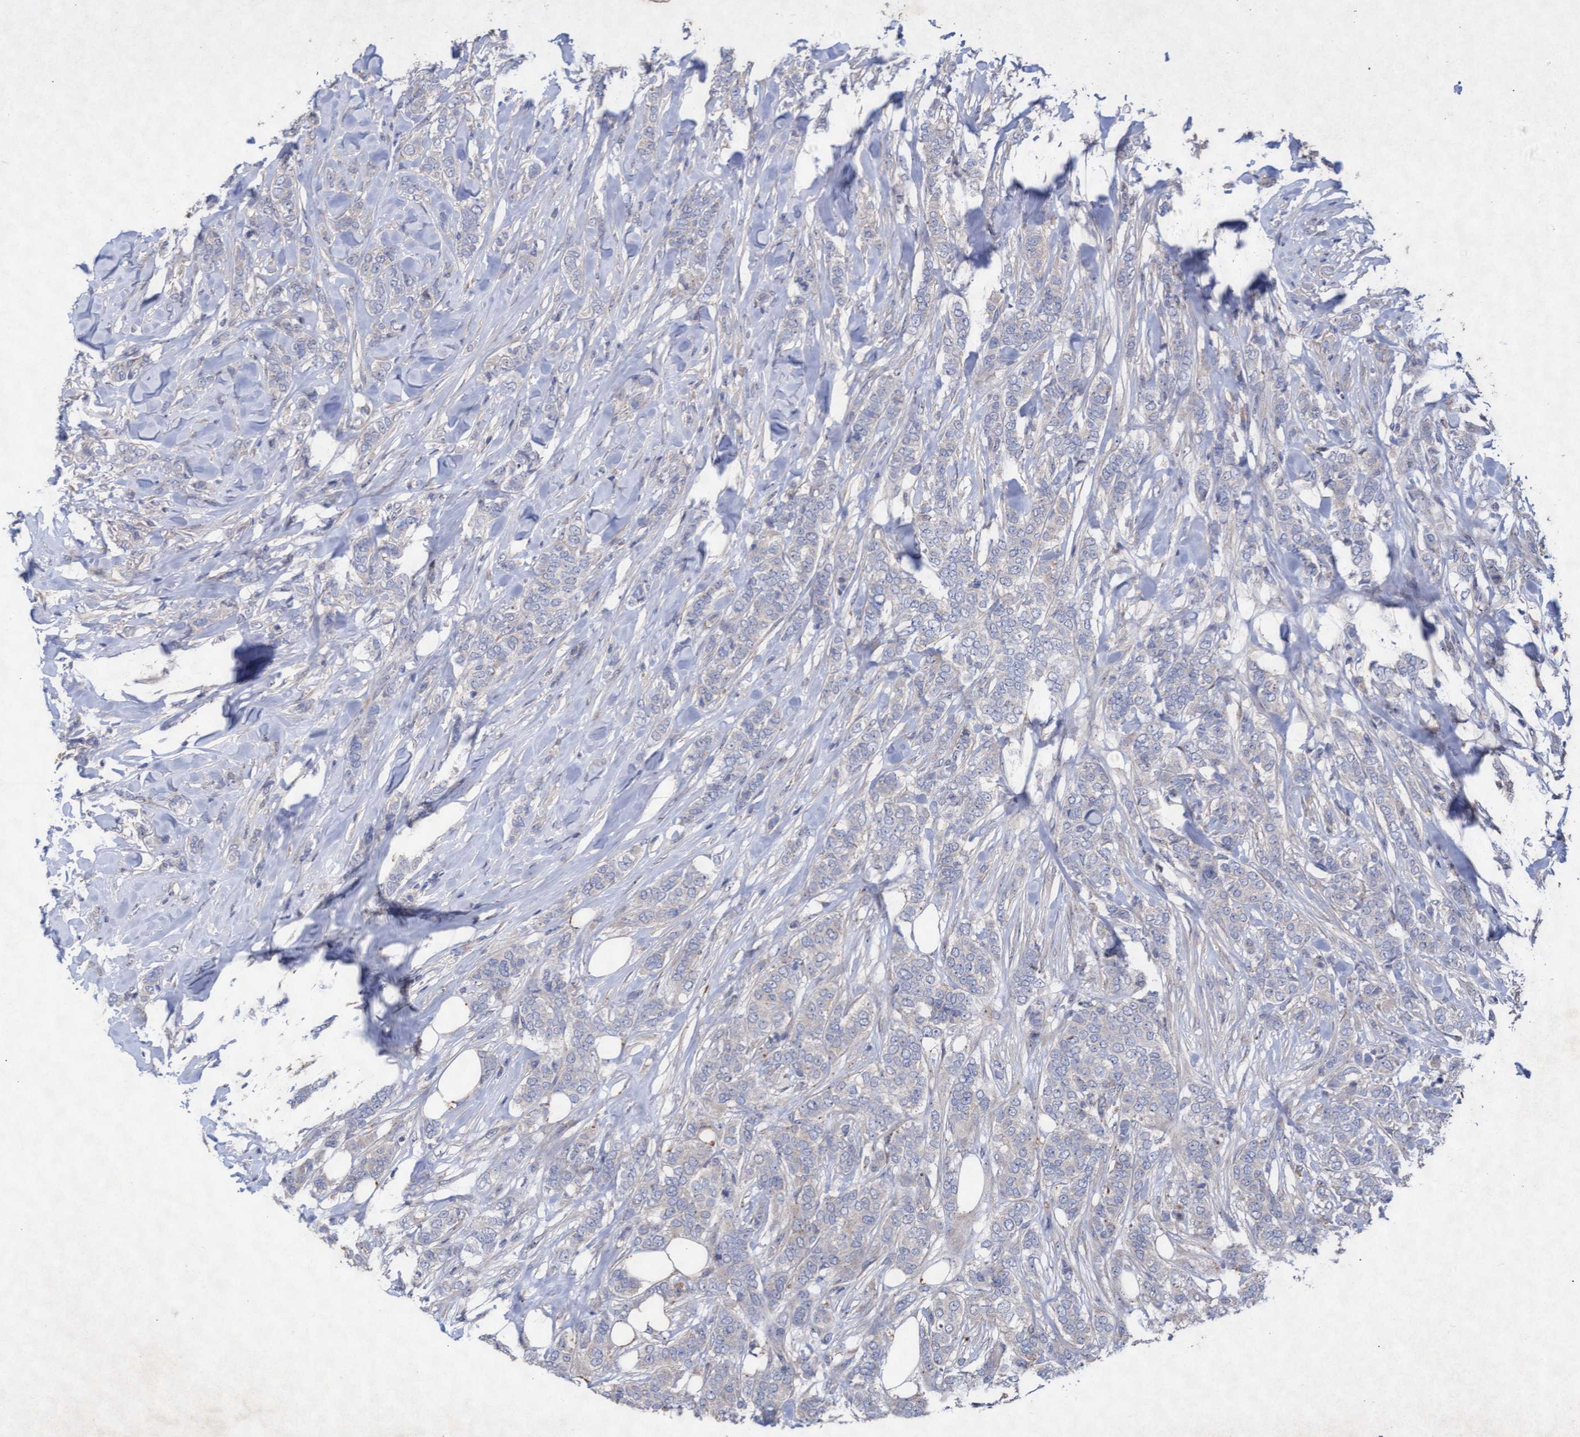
{"staining": {"intensity": "negative", "quantity": "none", "location": "none"}, "tissue": "breast cancer", "cell_type": "Tumor cells", "image_type": "cancer", "snomed": [{"axis": "morphology", "description": "Lobular carcinoma"}, {"axis": "topography", "description": "Skin"}, {"axis": "topography", "description": "Breast"}], "caption": "Image shows no significant protein positivity in tumor cells of breast cancer (lobular carcinoma).", "gene": "ABCF2", "patient": {"sex": "female", "age": 46}}